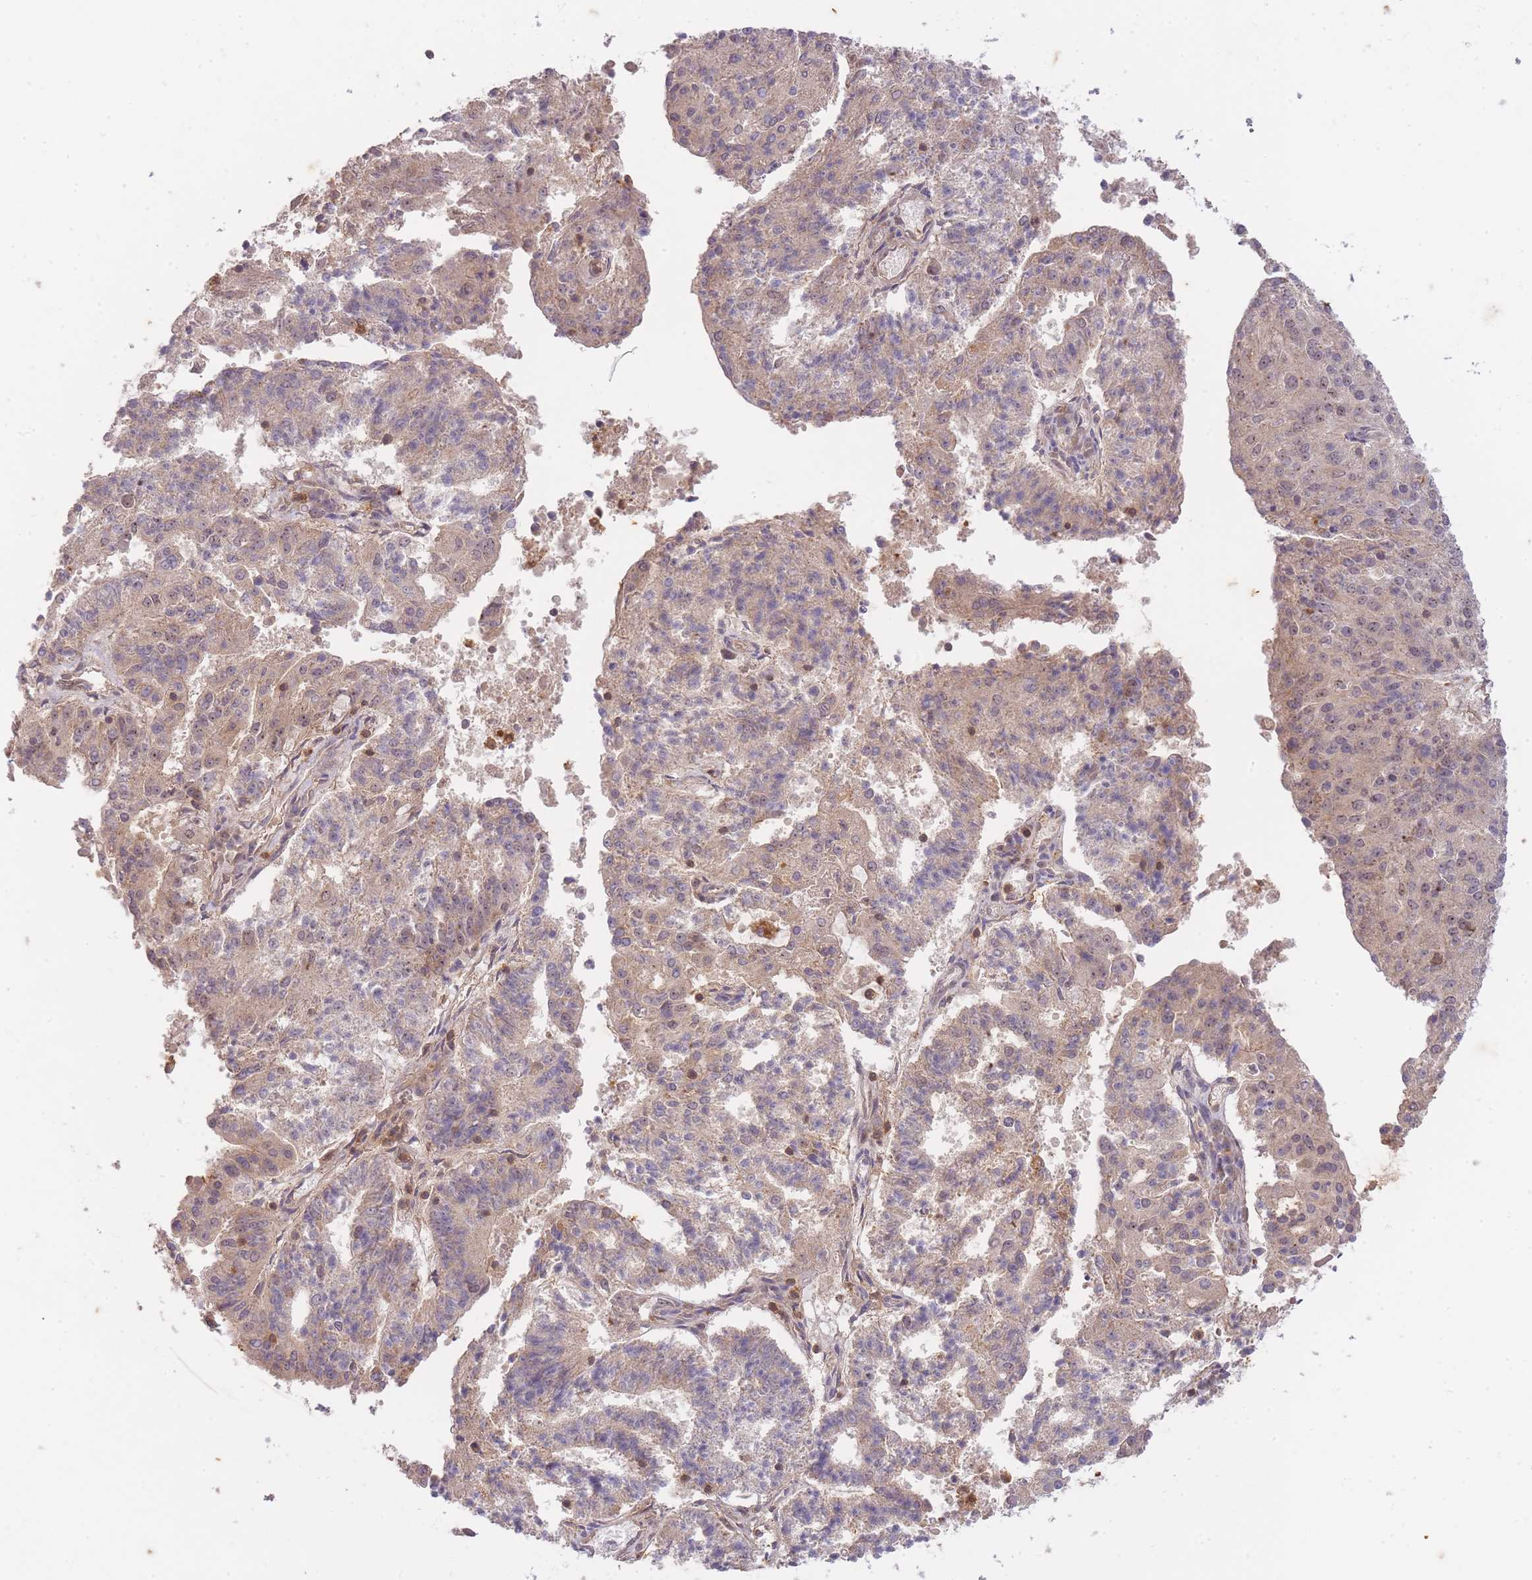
{"staining": {"intensity": "weak", "quantity": "25%-75%", "location": "cytoplasmic/membranous"}, "tissue": "endometrial cancer", "cell_type": "Tumor cells", "image_type": "cancer", "snomed": [{"axis": "morphology", "description": "Adenocarcinoma, NOS"}, {"axis": "topography", "description": "Endometrium"}], "caption": "Immunohistochemistry photomicrograph of neoplastic tissue: endometrial adenocarcinoma stained using IHC exhibits low levels of weak protein expression localized specifically in the cytoplasmic/membranous of tumor cells, appearing as a cytoplasmic/membranous brown color.", "gene": "ST8SIA4", "patient": {"sex": "female", "age": 82}}